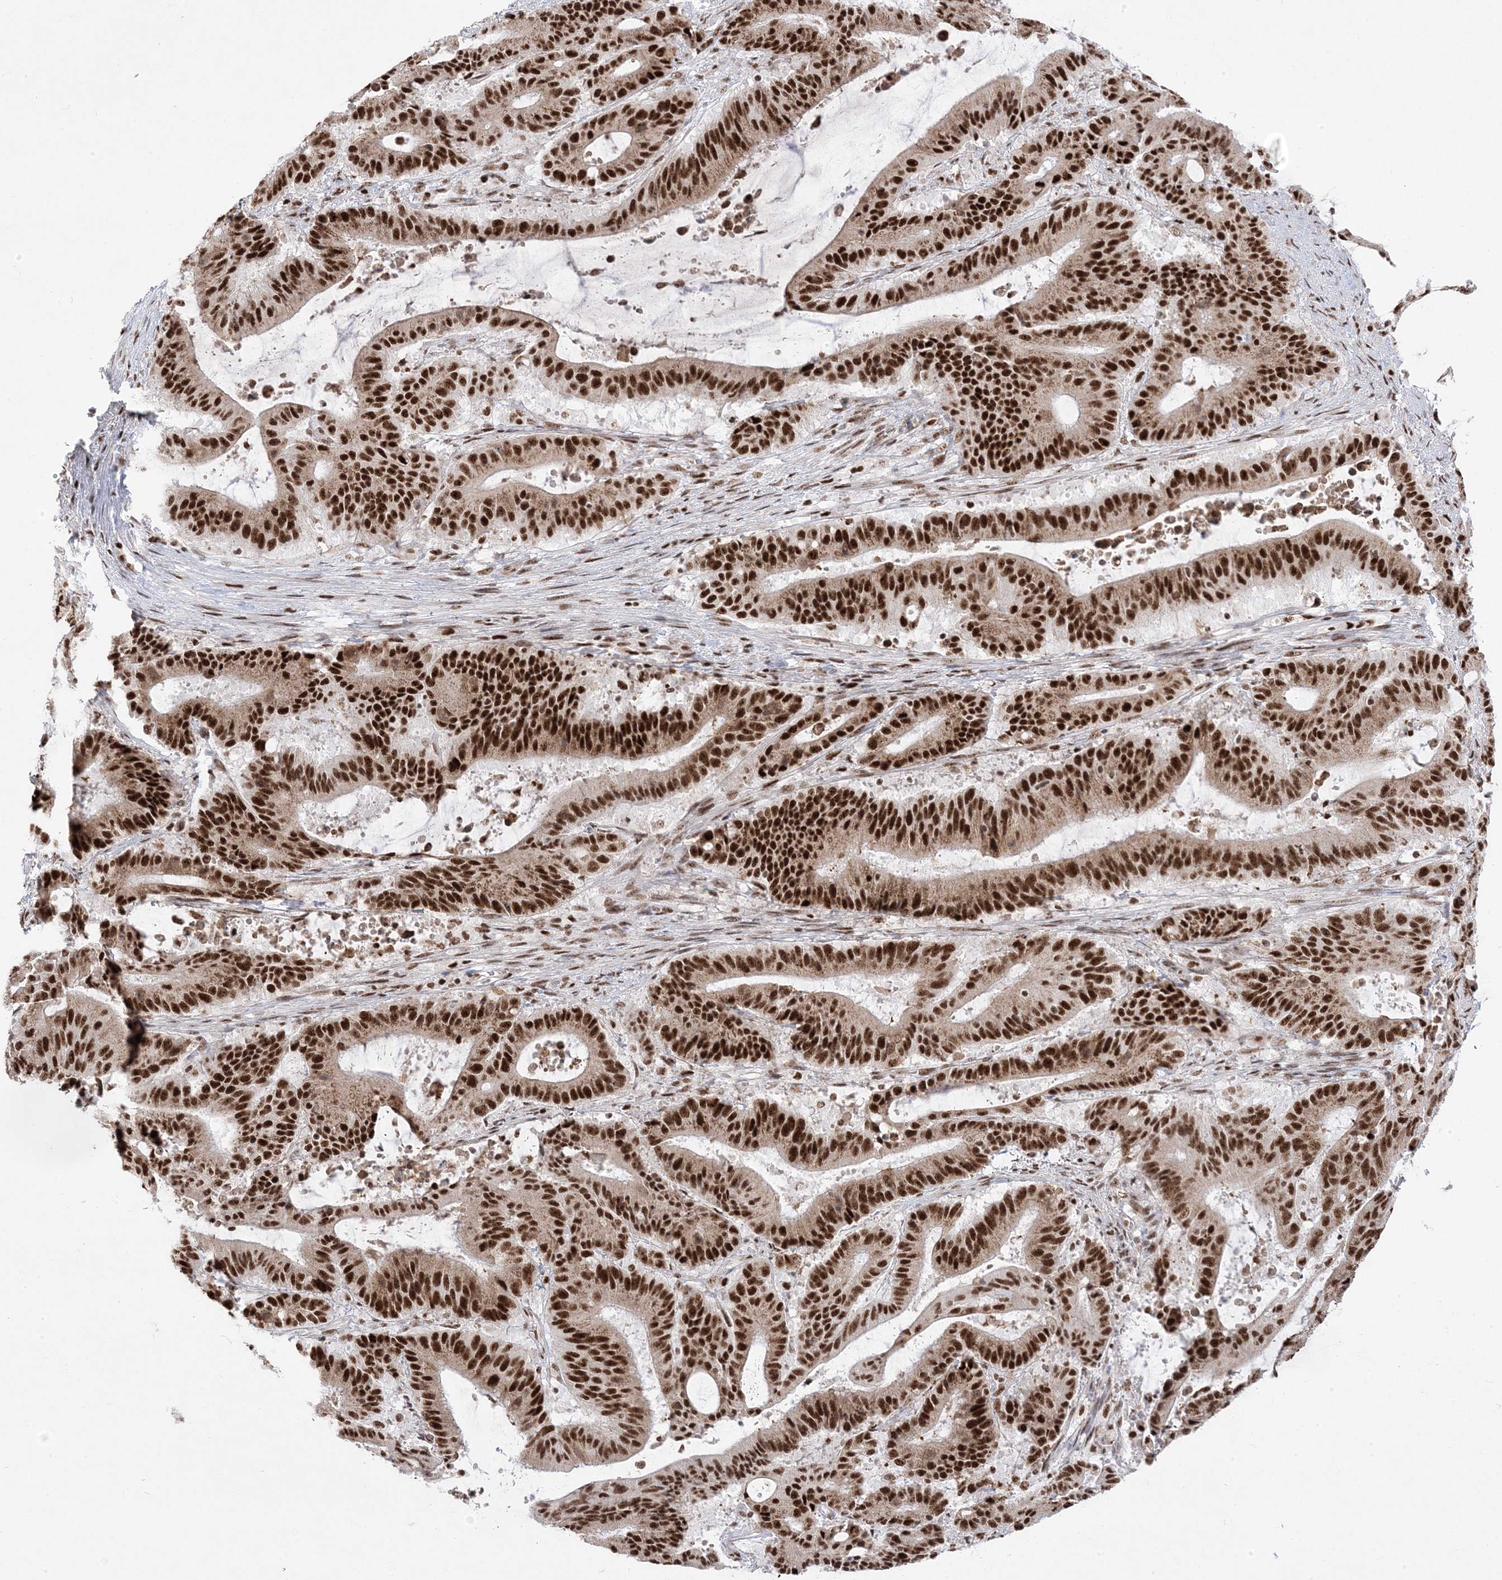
{"staining": {"intensity": "strong", "quantity": ">75%", "location": "nuclear"}, "tissue": "liver cancer", "cell_type": "Tumor cells", "image_type": "cancer", "snomed": [{"axis": "morphology", "description": "Normal tissue, NOS"}, {"axis": "morphology", "description": "Cholangiocarcinoma"}, {"axis": "topography", "description": "Liver"}, {"axis": "topography", "description": "Peripheral nerve tissue"}], "caption": "High-power microscopy captured an immunohistochemistry (IHC) image of liver cholangiocarcinoma, revealing strong nuclear expression in approximately >75% of tumor cells.", "gene": "MTREX", "patient": {"sex": "female", "age": 73}}